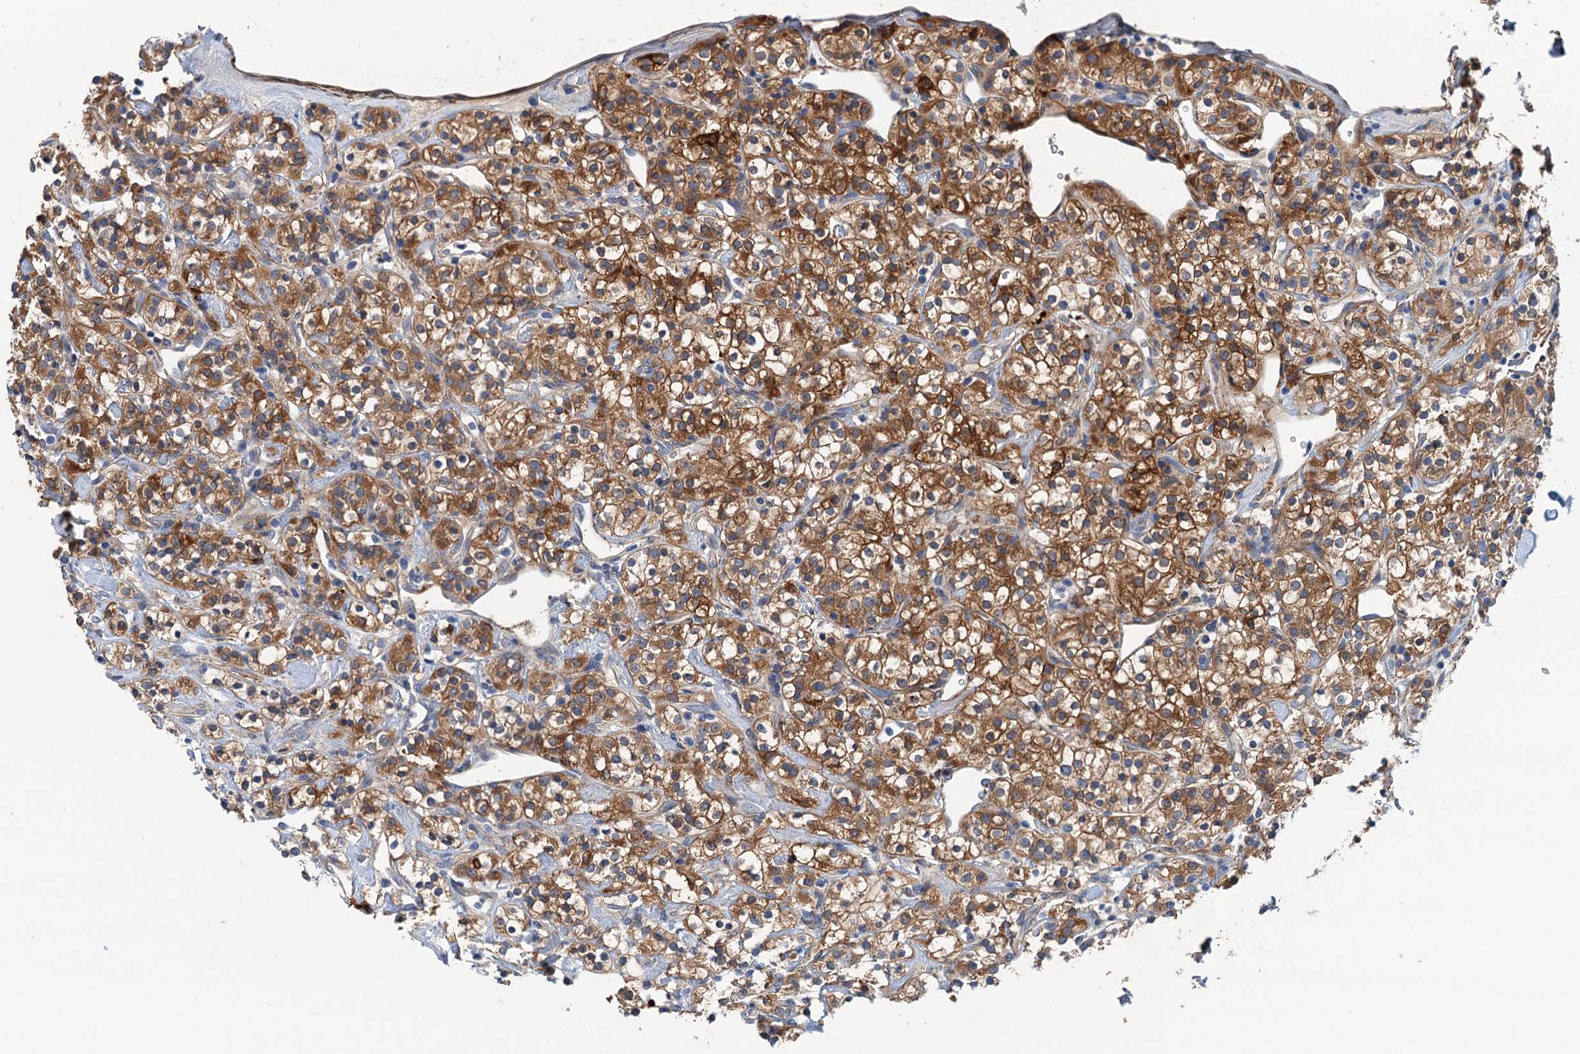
{"staining": {"intensity": "moderate", "quantity": ">75%", "location": "cytoplasmic/membranous"}, "tissue": "renal cancer", "cell_type": "Tumor cells", "image_type": "cancer", "snomed": [{"axis": "morphology", "description": "Adenocarcinoma, NOS"}, {"axis": "topography", "description": "Kidney"}], "caption": "This is a photomicrograph of IHC staining of renal adenocarcinoma, which shows moderate staining in the cytoplasmic/membranous of tumor cells.", "gene": "CSTPP1", "patient": {"sex": "male", "age": 77}}